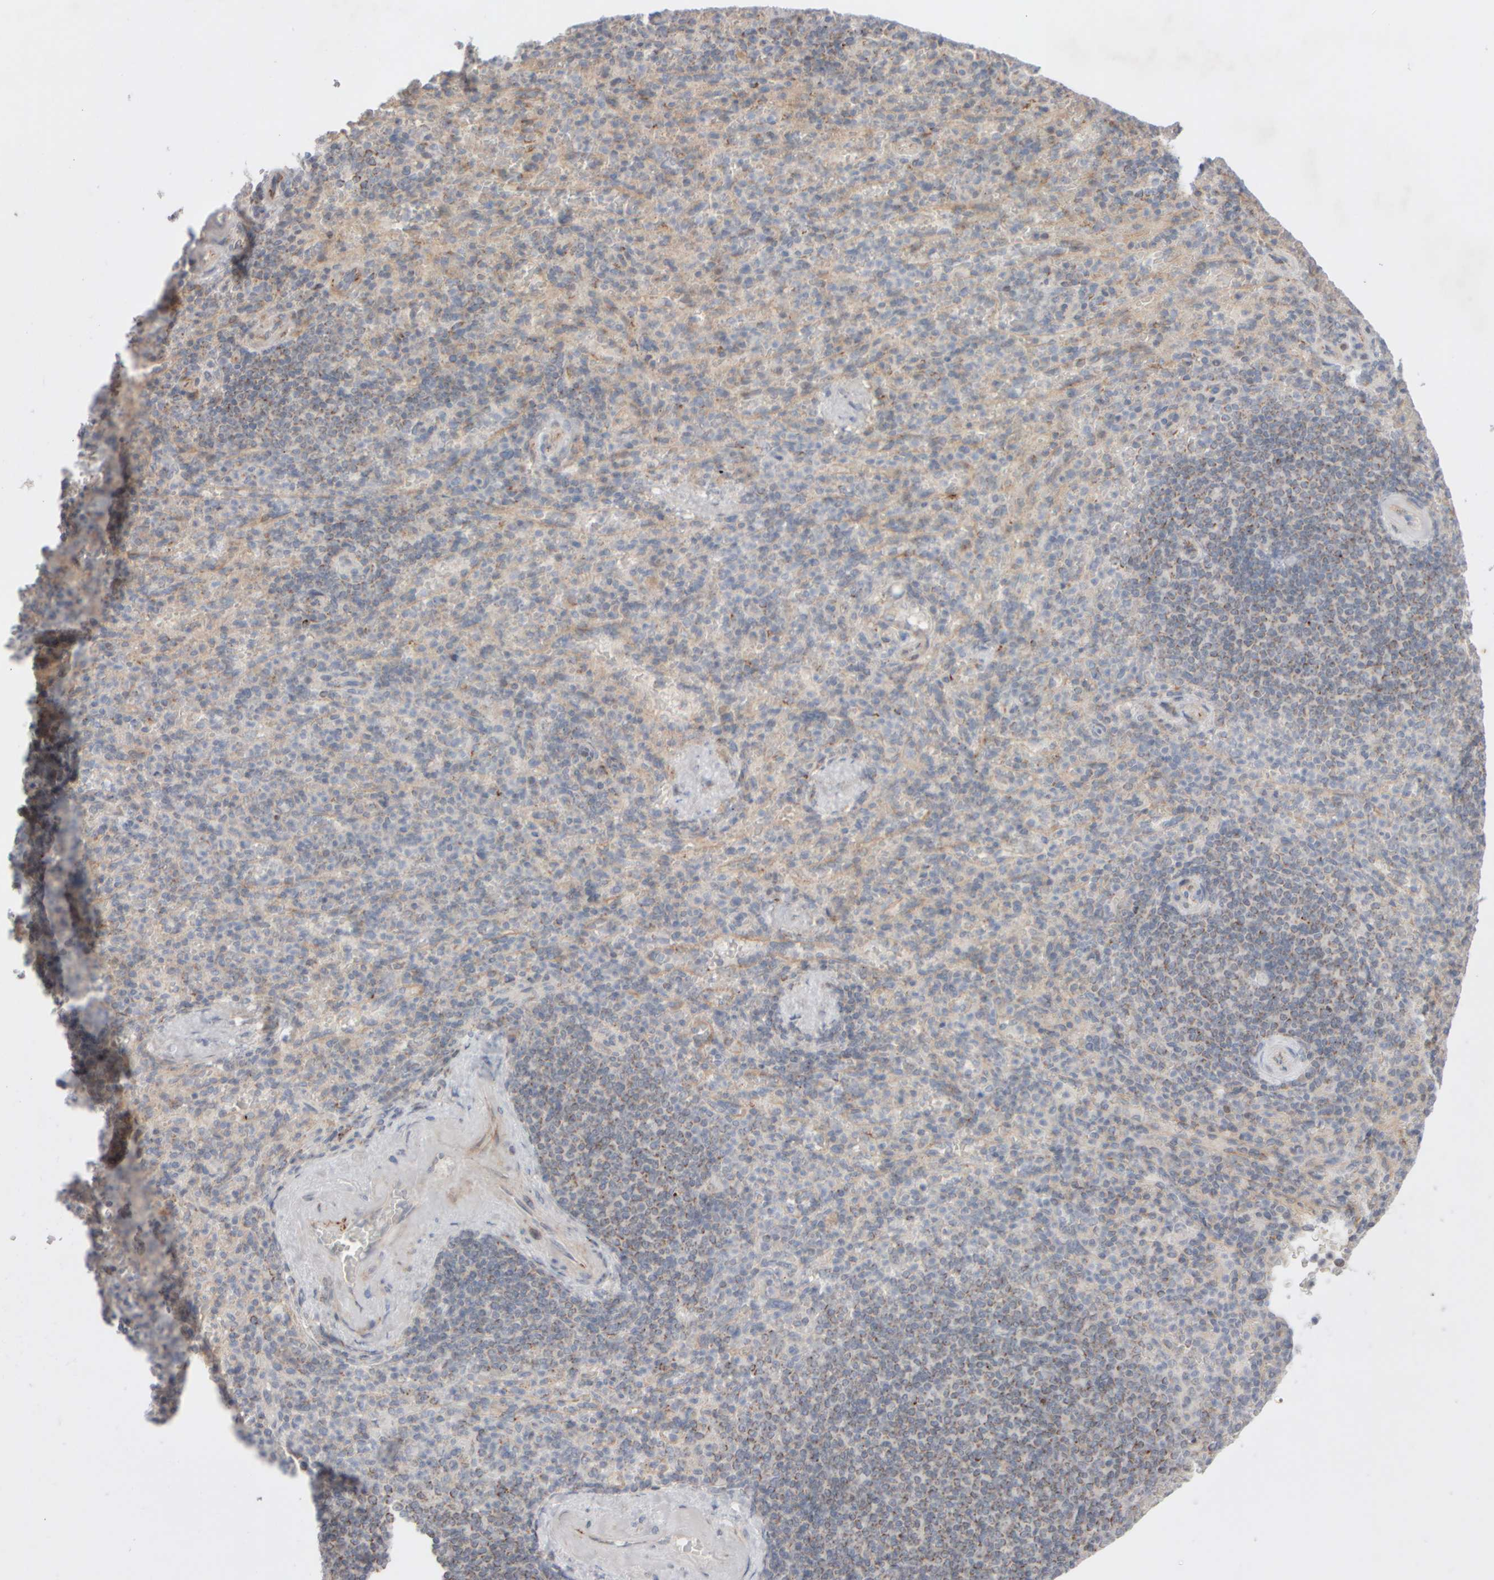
{"staining": {"intensity": "negative", "quantity": "none", "location": "none"}, "tissue": "spleen", "cell_type": "Cells in red pulp", "image_type": "normal", "snomed": [{"axis": "morphology", "description": "Normal tissue, NOS"}, {"axis": "topography", "description": "Spleen"}], "caption": "Protein analysis of normal spleen shows no significant positivity in cells in red pulp.", "gene": "CHADL", "patient": {"sex": "female", "age": 74}}